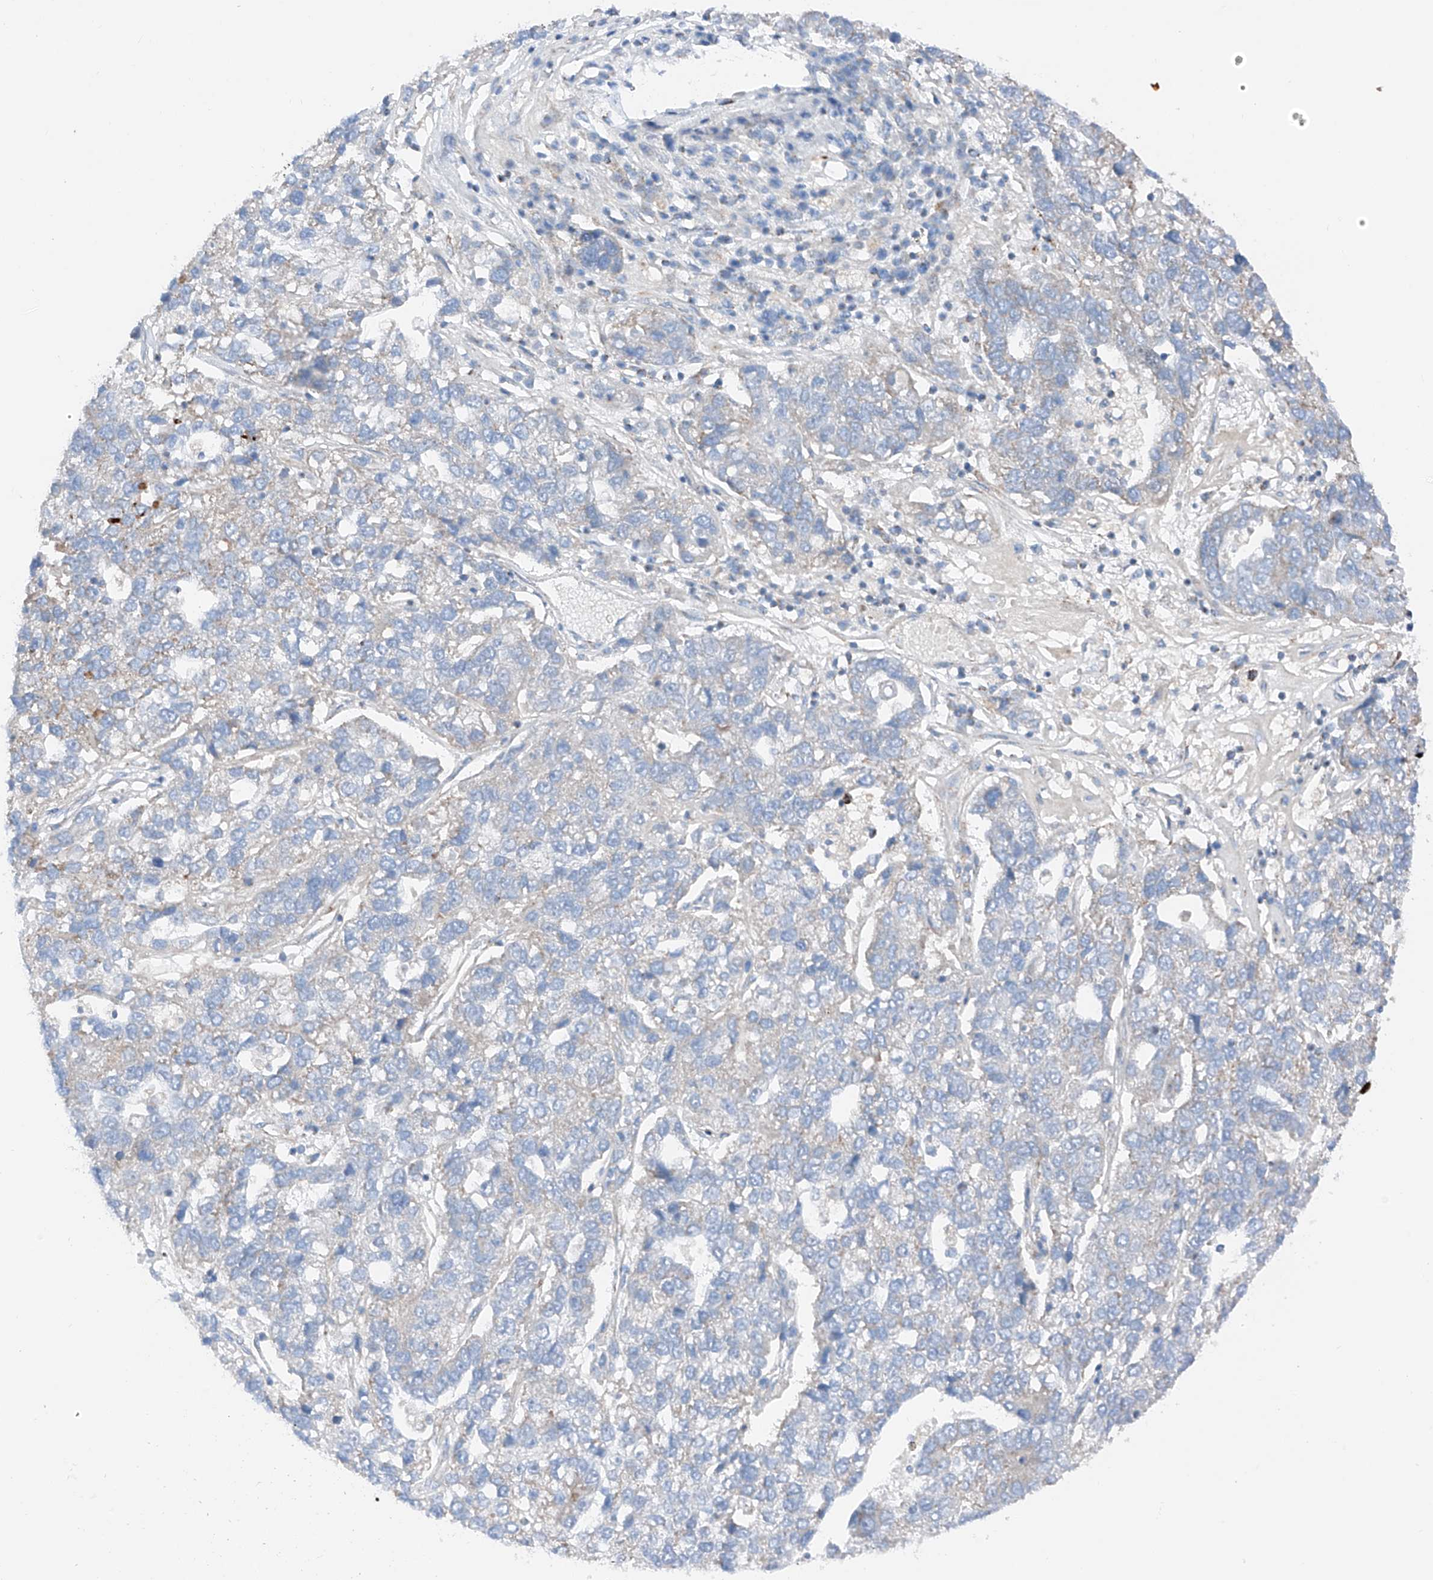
{"staining": {"intensity": "negative", "quantity": "none", "location": "none"}, "tissue": "pancreatic cancer", "cell_type": "Tumor cells", "image_type": "cancer", "snomed": [{"axis": "morphology", "description": "Adenocarcinoma, NOS"}, {"axis": "topography", "description": "Pancreas"}], "caption": "The histopathology image exhibits no staining of tumor cells in pancreatic cancer.", "gene": "MRAP", "patient": {"sex": "female", "age": 61}}